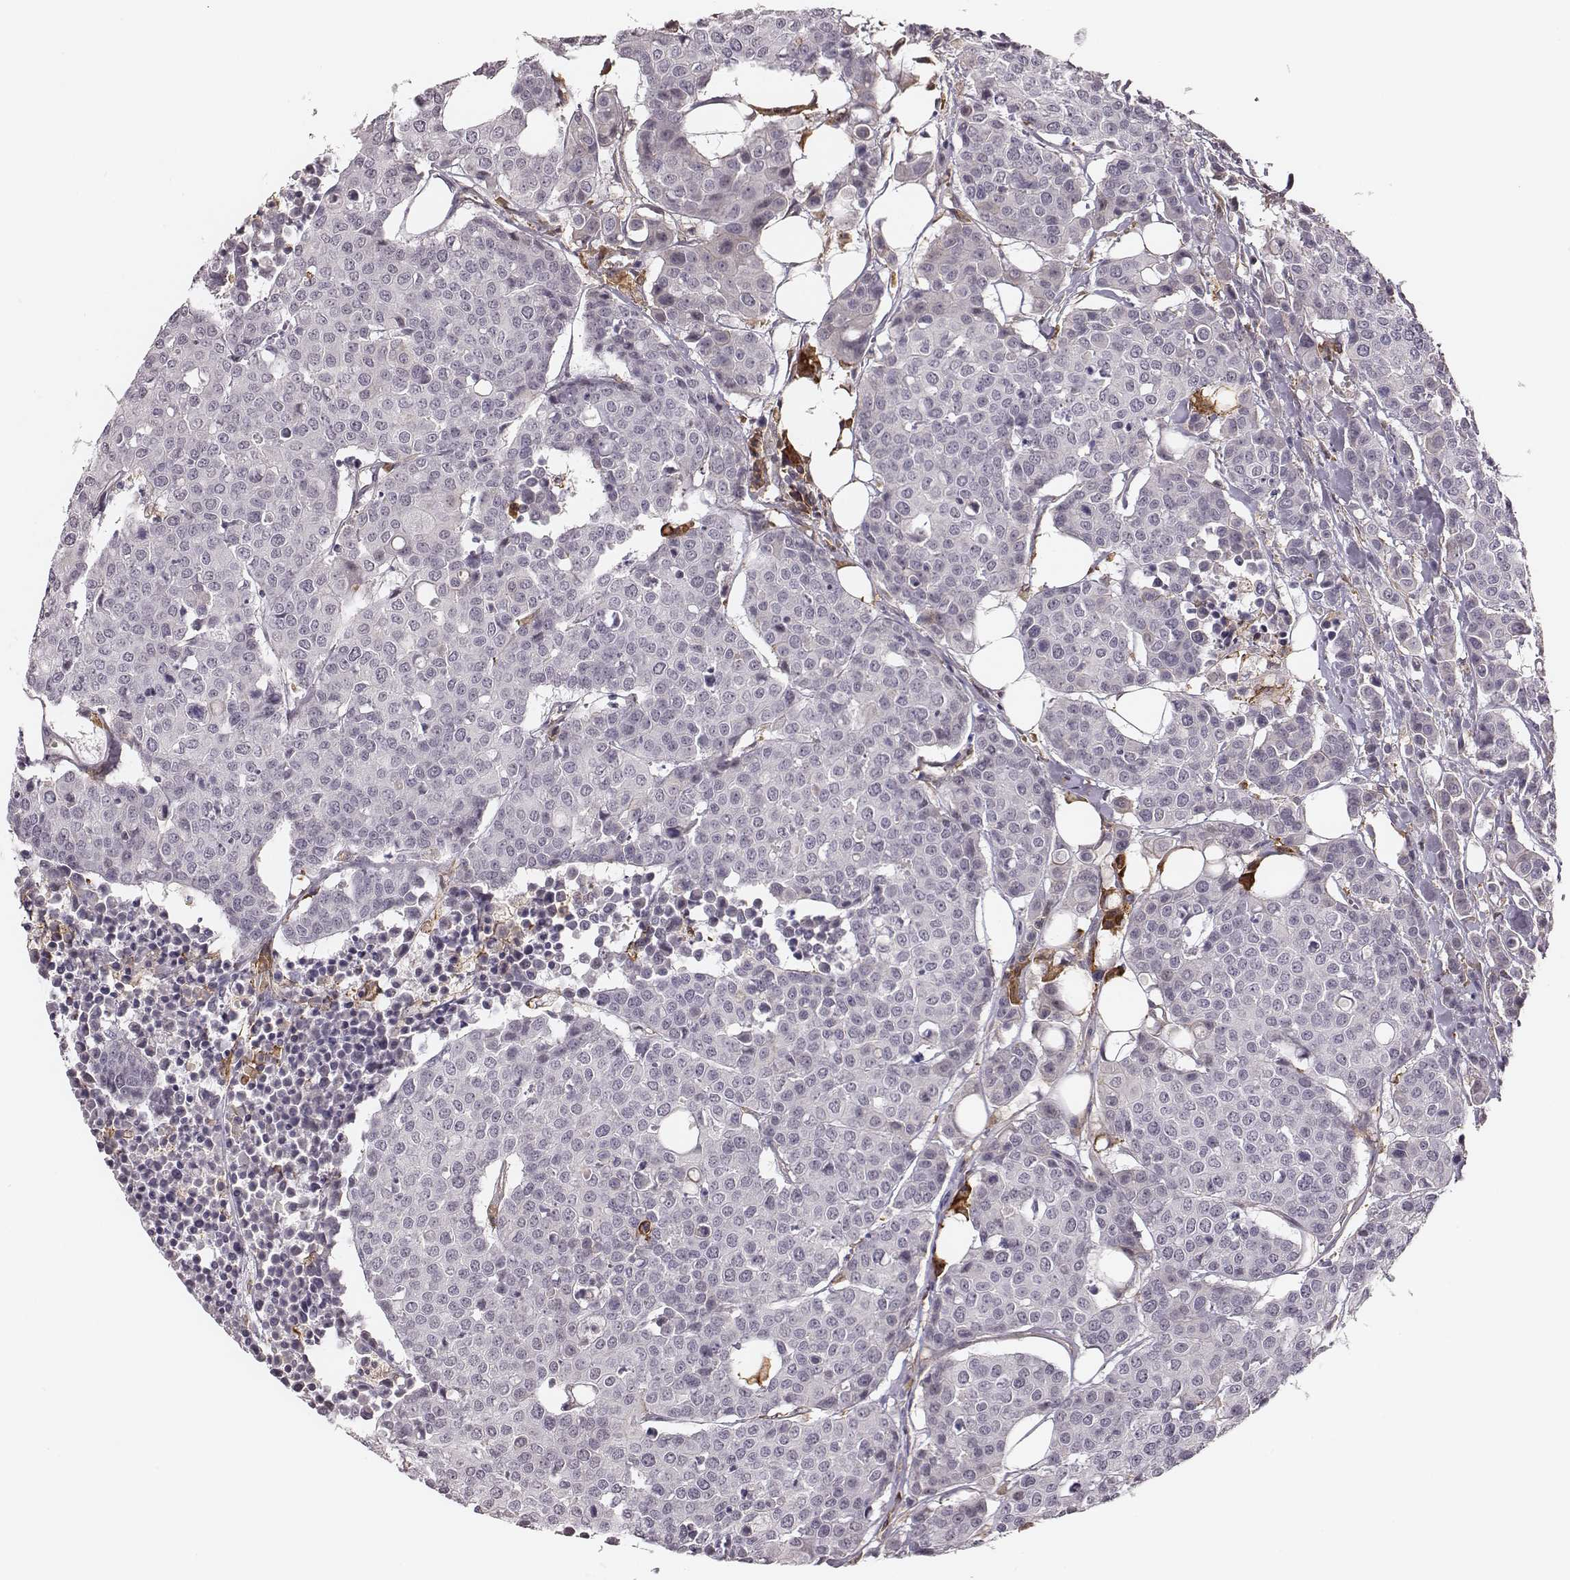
{"staining": {"intensity": "negative", "quantity": "none", "location": "none"}, "tissue": "carcinoid", "cell_type": "Tumor cells", "image_type": "cancer", "snomed": [{"axis": "morphology", "description": "Carcinoid, malignant, NOS"}, {"axis": "topography", "description": "Colon"}], "caption": "IHC photomicrograph of neoplastic tissue: human malignant carcinoid stained with DAB displays no significant protein positivity in tumor cells.", "gene": "ZYX", "patient": {"sex": "male", "age": 81}}